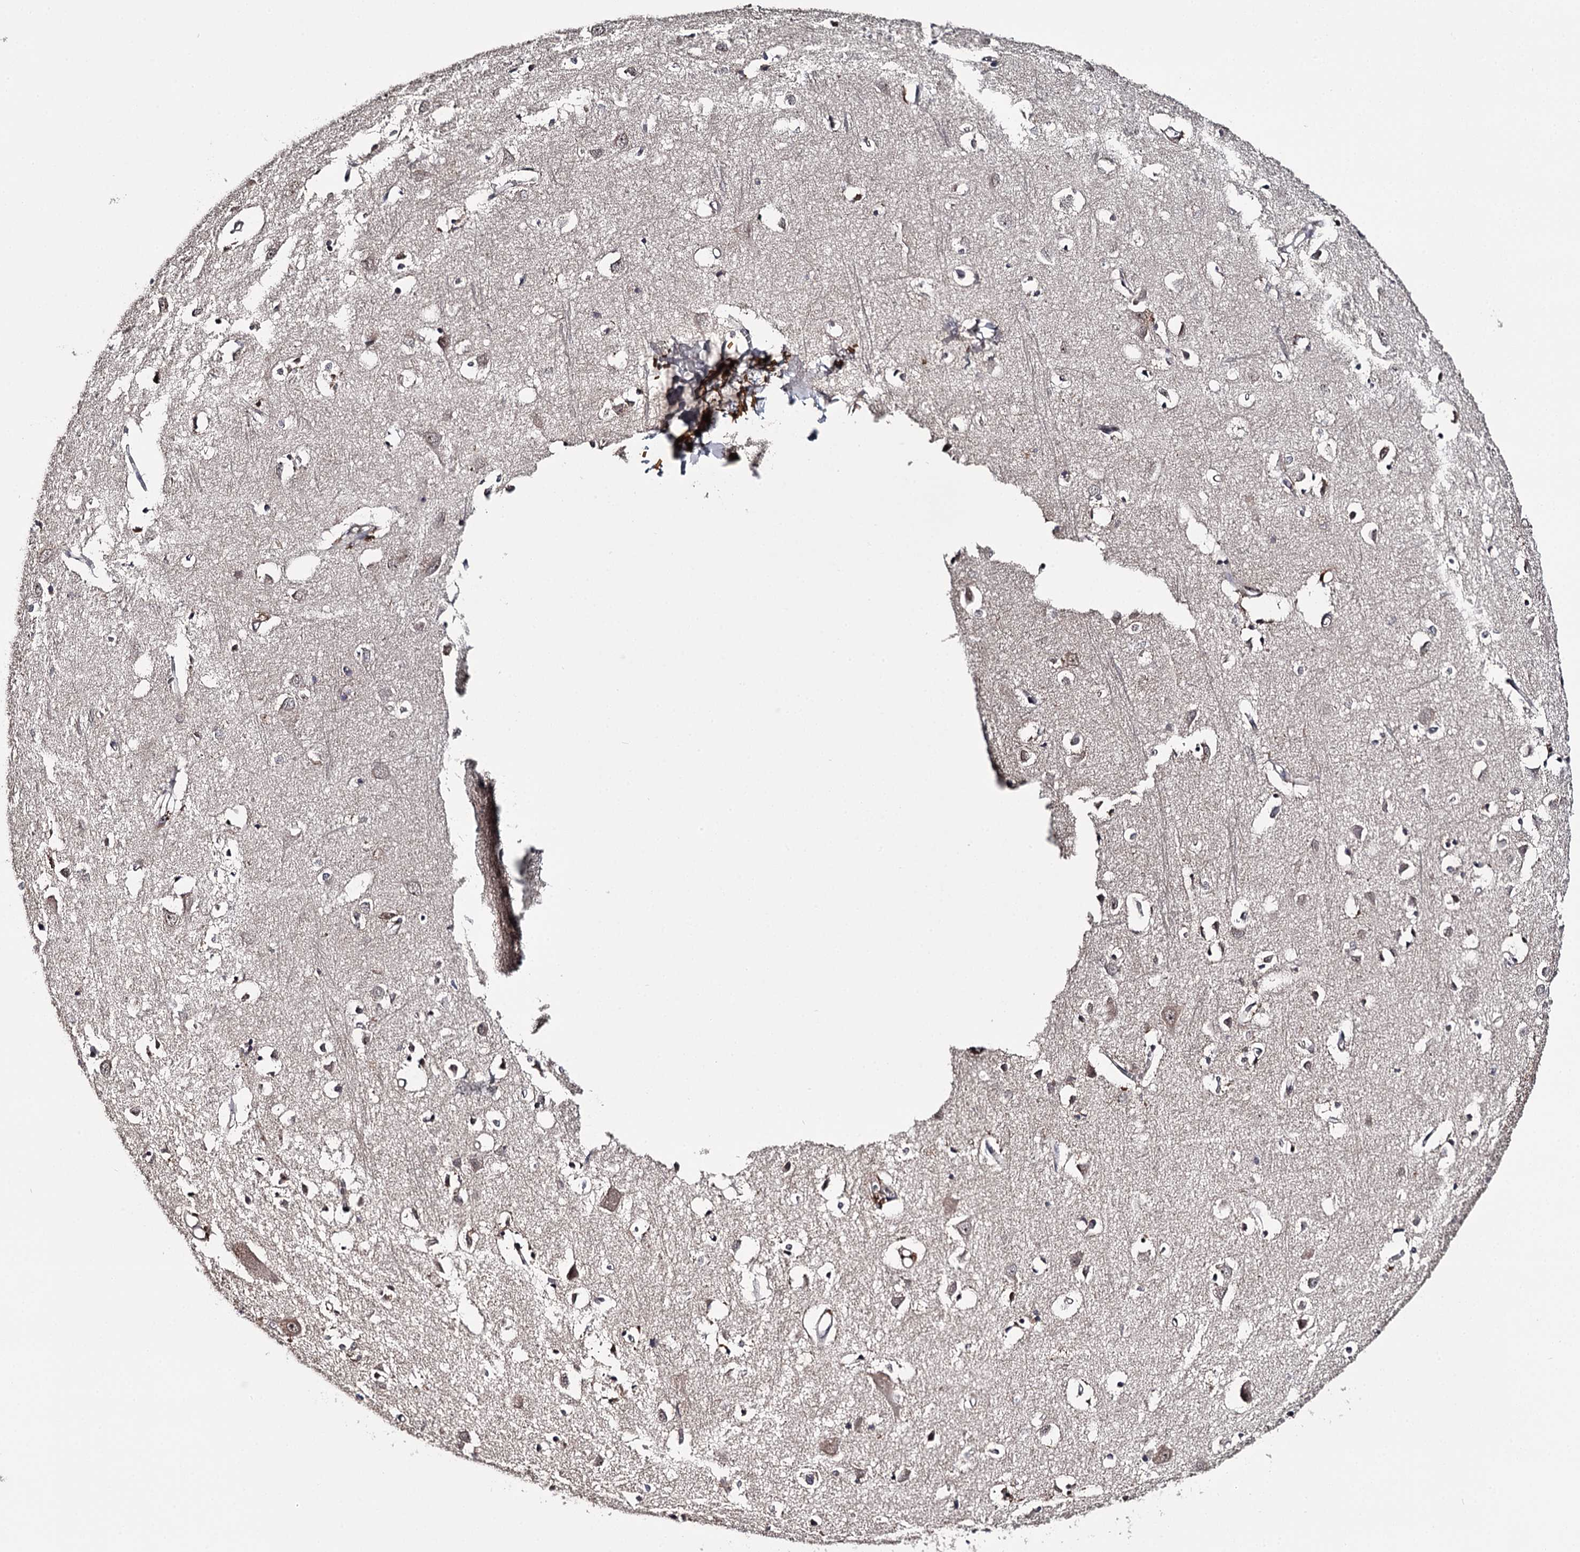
{"staining": {"intensity": "negative", "quantity": "none", "location": "none"}, "tissue": "cerebral cortex", "cell_type": "Endothelial cells", "image_type": "normal", "snomed": [{"axis": "morphology", "description": "Normal tissue, NOS"}, {"axis": "topography", "description": "Cerebral cortex"}], "caption": "Photomicrograph shows no protein expression in endothelial cells of unremarkable cerebral cortex. (Immunohistochemistry (ihc), brightfield microscopy, high magnification).", "gene": "CWF19L2", "patient": {"sex": "female", "age": 64}}